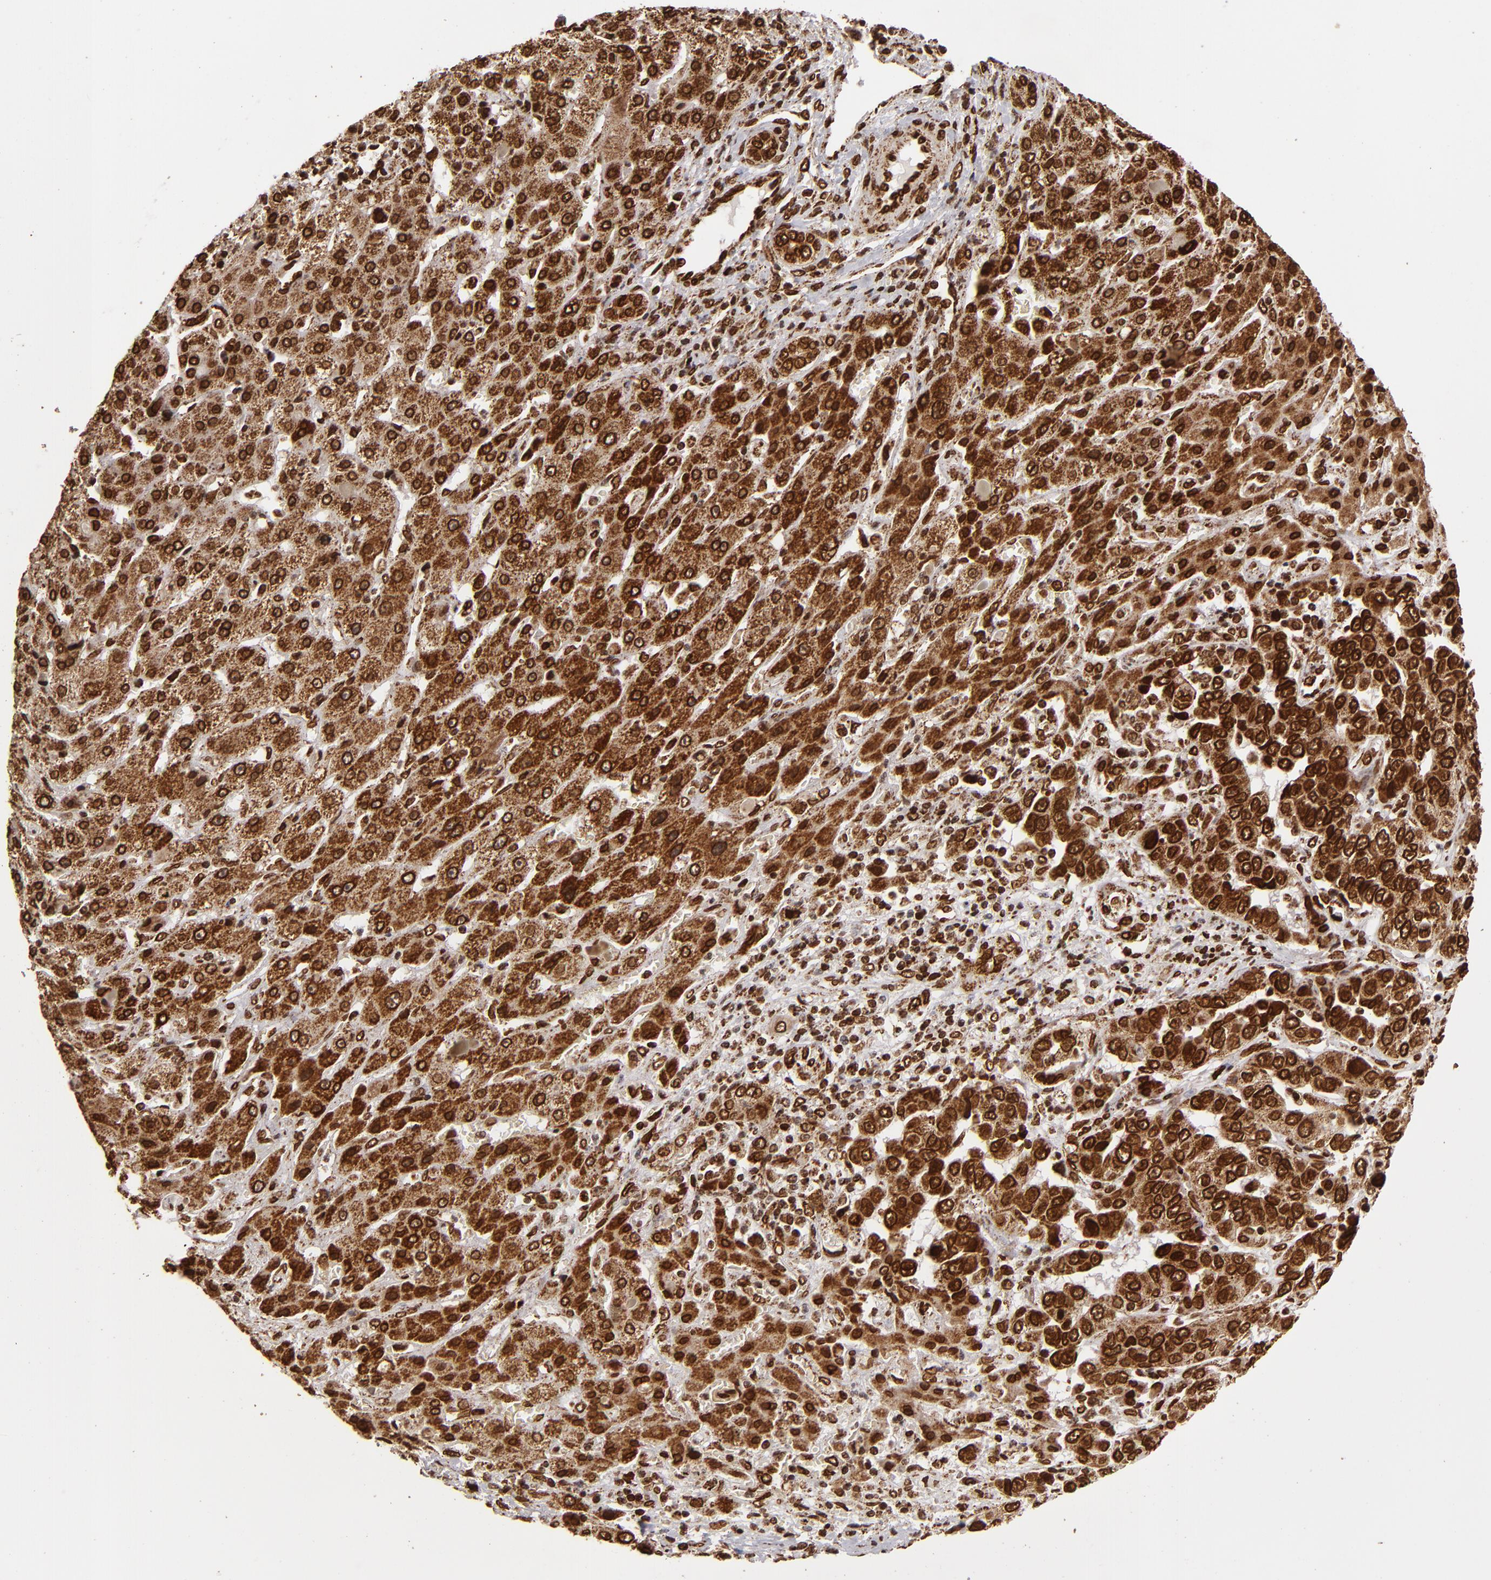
{"staining": {"intensity": "strong", "quantity": ">75%", "location": "cytoplasmic/membranous,nuclear"}, "tissue": "liver cancer", "cell_type": "Tumor cells", "image_type": "cancer", "snomed": [{"axis": "morphology", "description": "Cholangiocarcinoma"}, {"axis": "topography", "description": "Liver"}], "caption": "Tumor cells display high levels of strong cytoplasmic/membranous and nuclear positivity in about >75% of cells in human cholangiocarcinoma (liver).", "gene": "CUL3", "patient": {"sex": "female", "age": 52}}